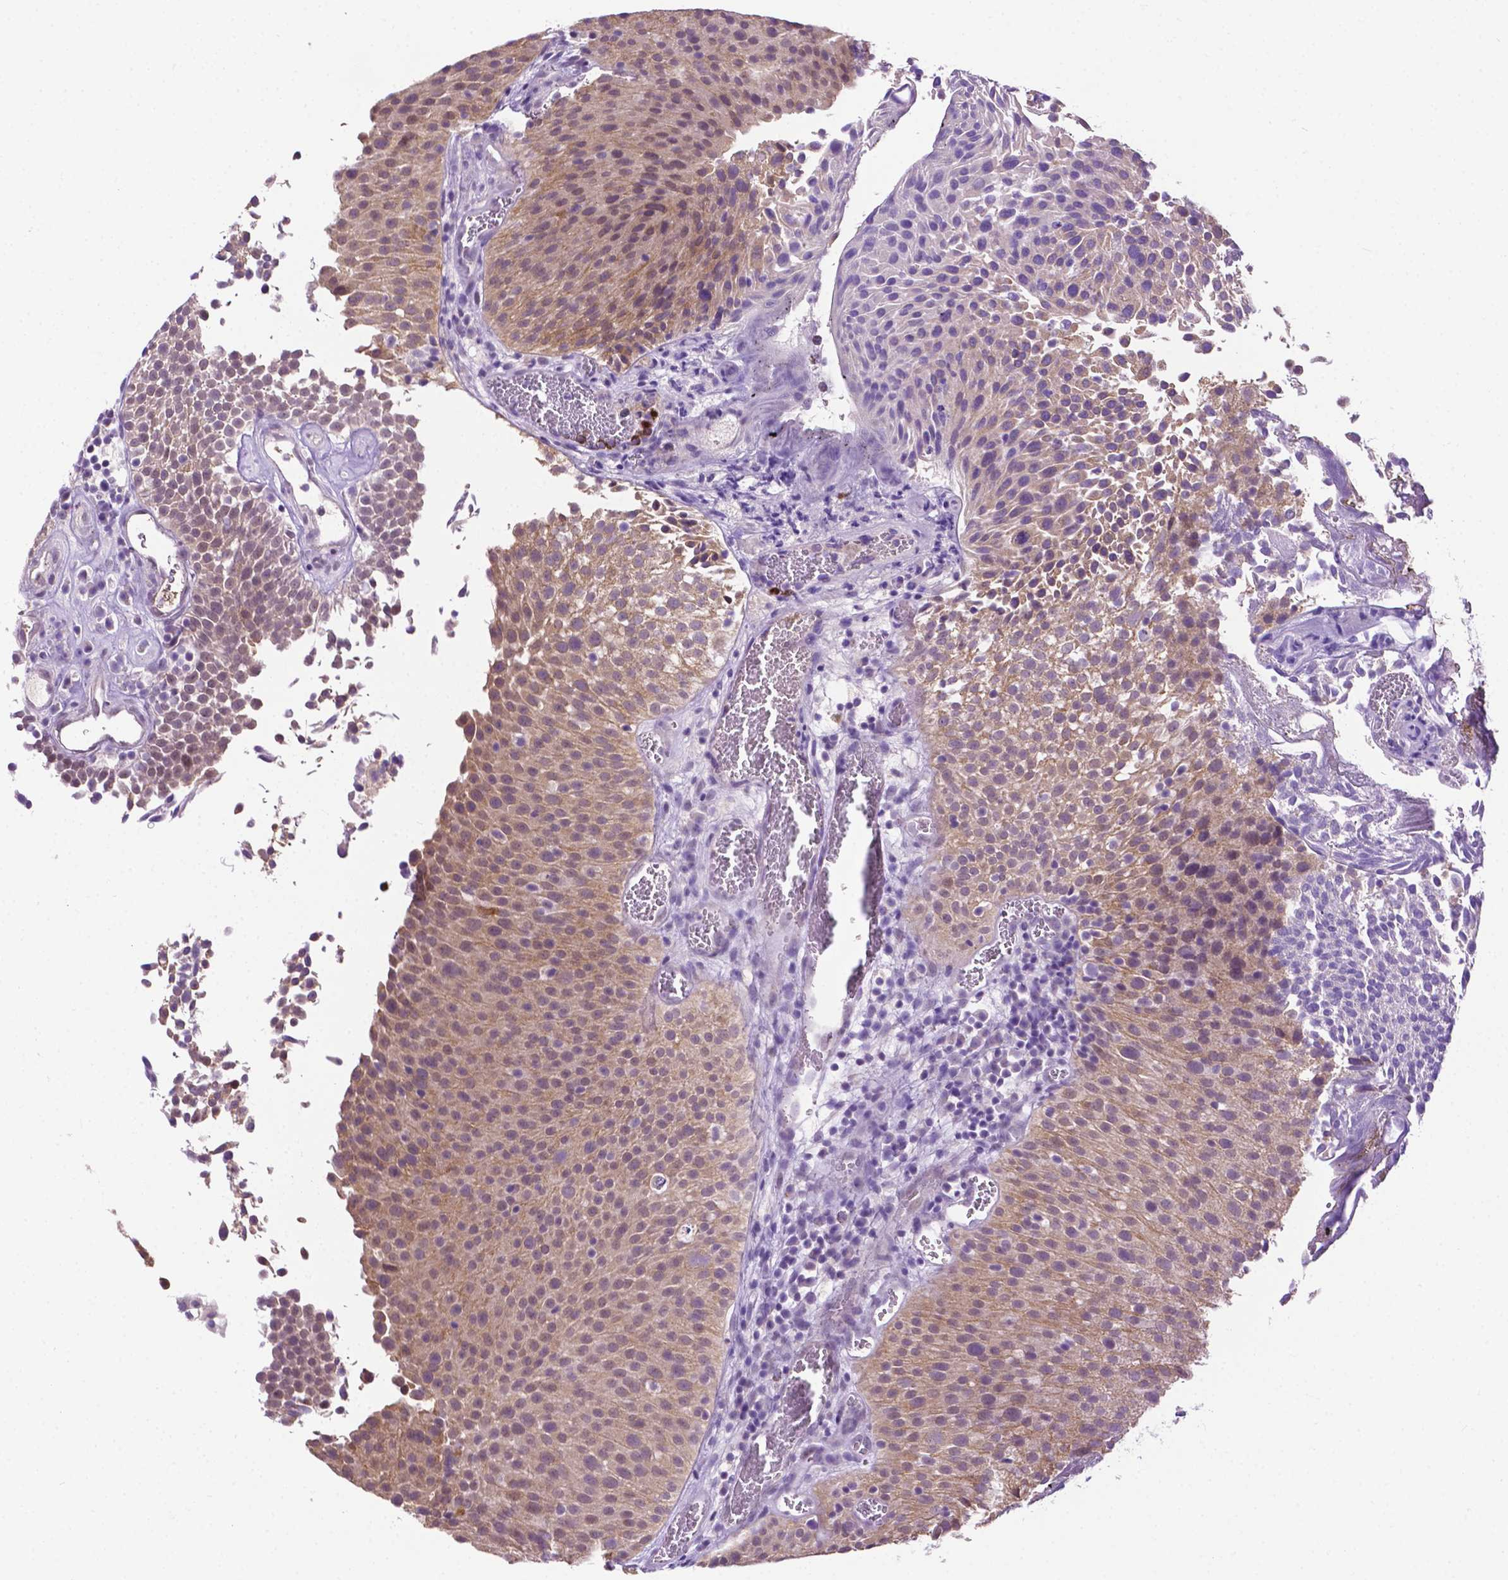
{"staining": {"intensity": "weak", "quantity": ">75%", "location": "cytoplasmic/membranous"}, "tissue": "urothelial cancer", "cell_type": "Tumor cells", "image_type": "cancer", "snomed": [{"axis": "morphology", "description": "Urothelial carcinoma, Low grade"}, {"axis": "topography", "description": "Urinary bladder"}], "caption": "An immunohistochemistry (IHC) image of tumor tissue is shown. Protein staining in brown highlights weak cytoplasmic/membranous positivity in urothelial carcinoma (low-grade) within tumor cells.", "gene": "MMP27", "patient": {"sex": "female", "age": 79}}